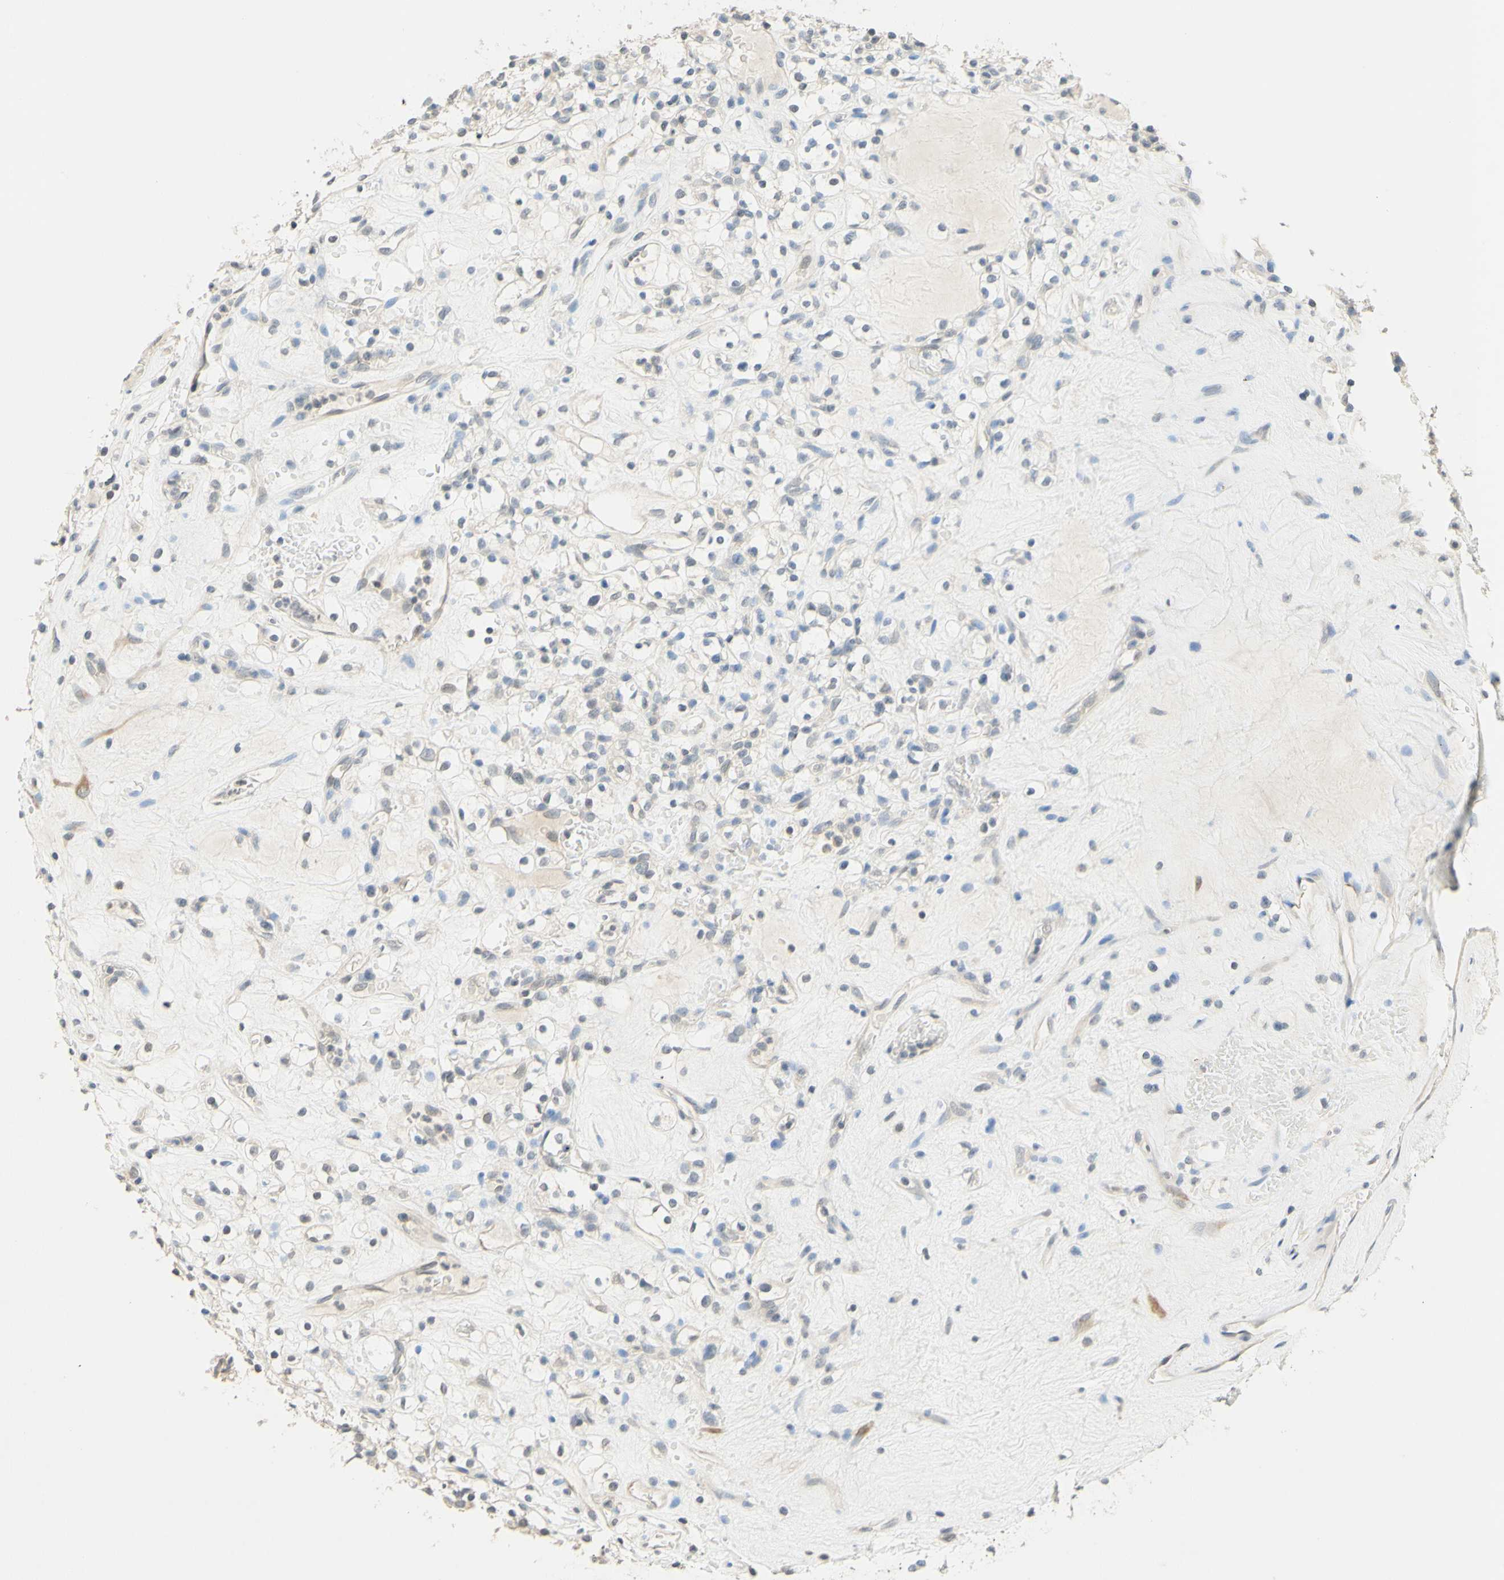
{"staining": {"intensity": "weak", "quantity": "<25%", "location": "cytoplasmic/membranous"}, "tissue": "renal cancer", "cell_type": "Tumor cells", "image_type": "cancer", "snomed": [{"axis": "morphology", "description": "Normal tissue, NOS"}, {"axis": "morphology", "description": "Adenocarcinoma, NOS"}, {"axis": "topography", "description": "Kidney"}], "caption": "Renal adenocarcinoma was stained to show a protein in brown. There is no significant expression in tumor cells.", "gene": "MAG", "patient": {"sex": "female", "age": 72}}